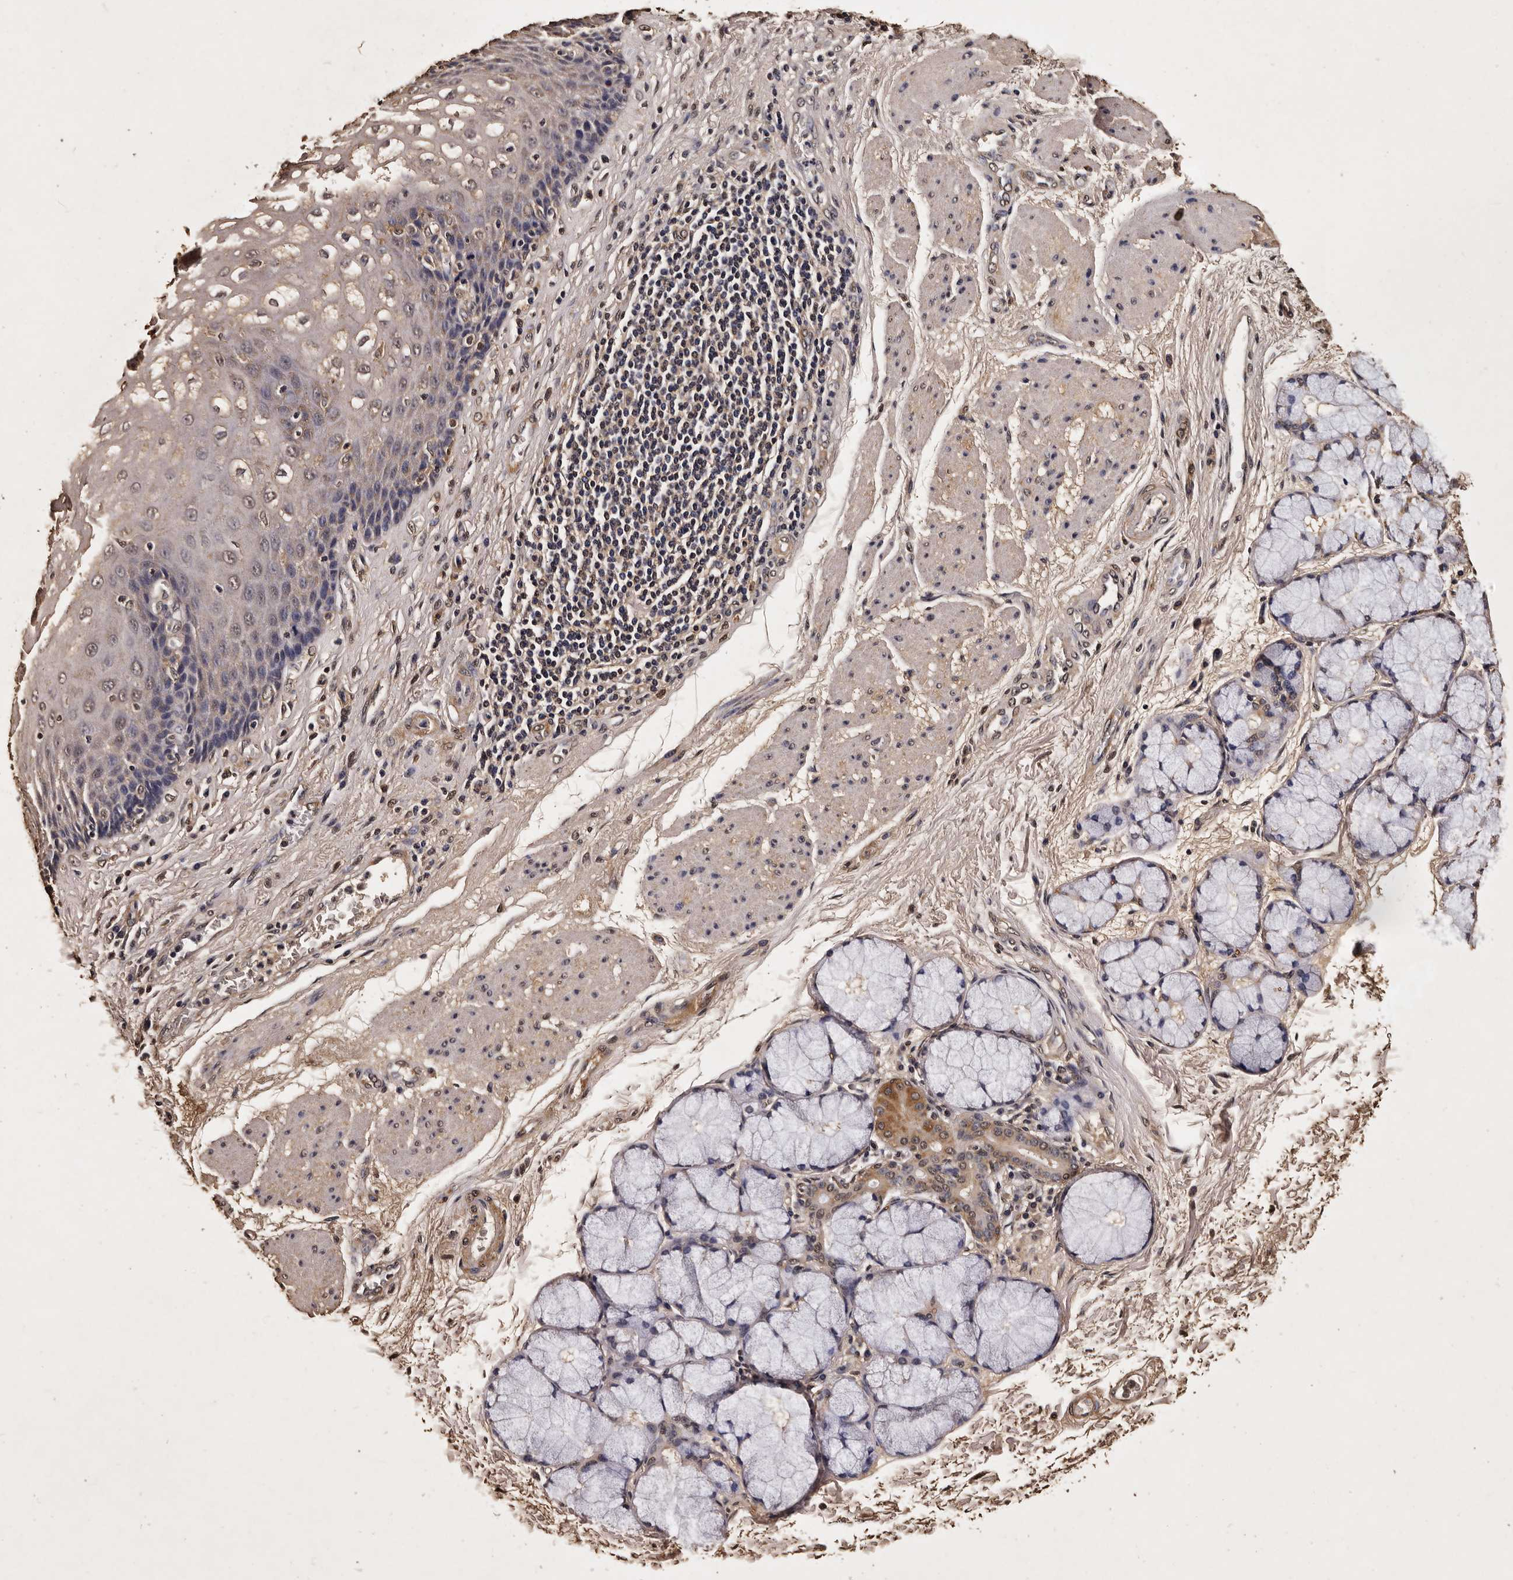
{"staining": {"intensity": "moderate", "quantity": "<25%", "location": "cytoplasmic/membranous"}, "tissue": "esophagus", "cell_type": "Squamous epithelial cells", "image_type": "normal", "snomed": [{"axis": "morphology", "description": "Normal tissue, NOS"}, {"axis": "topography", "description": "Esophagus"}], "caption": "A brown stain labels moderate cytoplasmic/membranous positivity of a protein in squamous epithelial cells of normal human esophagus.", "gene": "PARS2", "patient": {"sex": "male", "age": 54}}